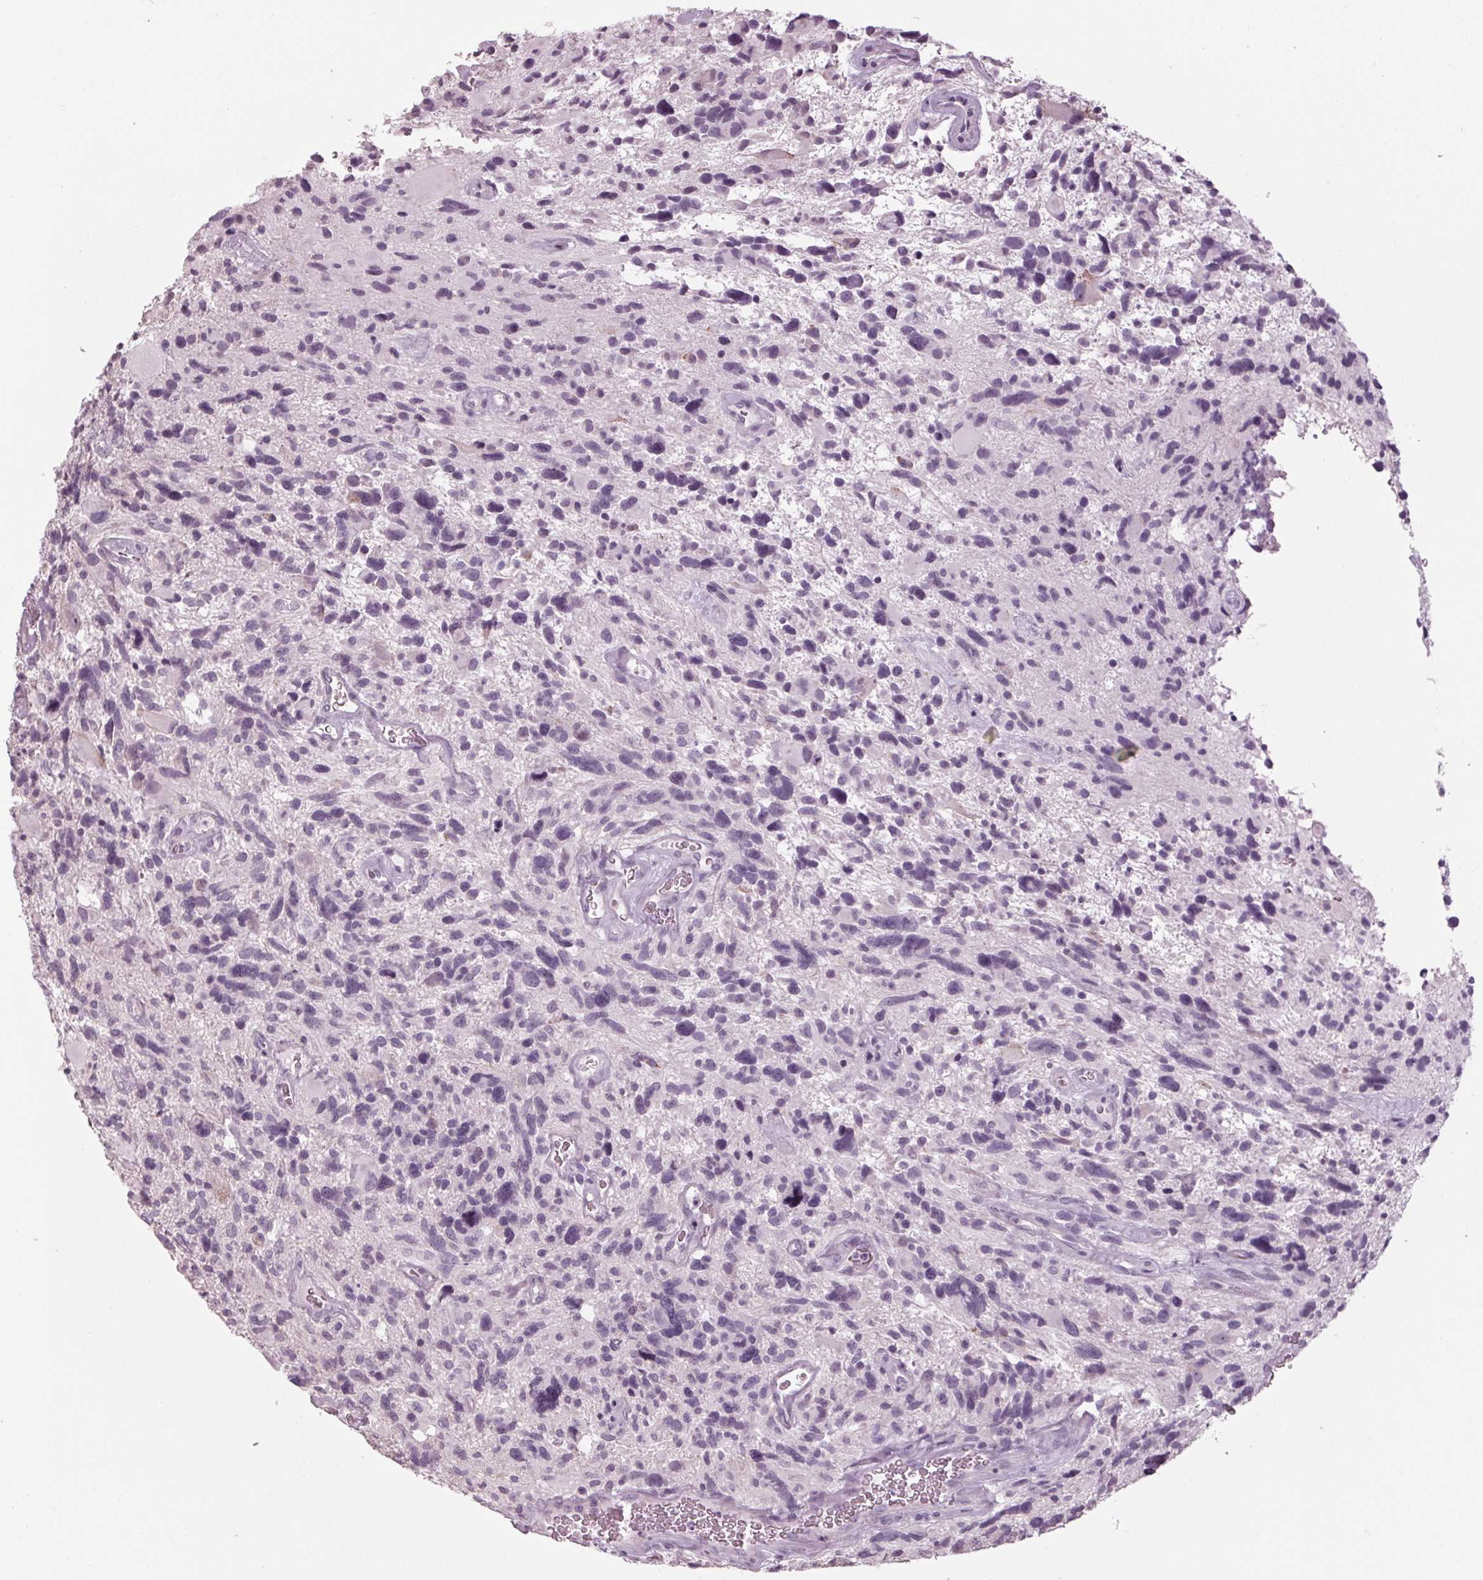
{"staining": {"intensity": "negative", "quantity": "none", "location": "none"}, "tissue": "glioma", "cell_type": "Tumor cells", "image_type": "cancer", "snomed": [{"axis": "morphology", "description": "Glioma, malignant, High grade"}, {"axis": "topography", "description": "Brain"}], "caption": "DAB (3,3'-diaminobenzidine) immunohistochemical staining of malignant glioma (high-grade) exhibits no significant positivity in tumor cells.", "gene": "TNNC2", "patient": {"sex": "male", "age": 49}}